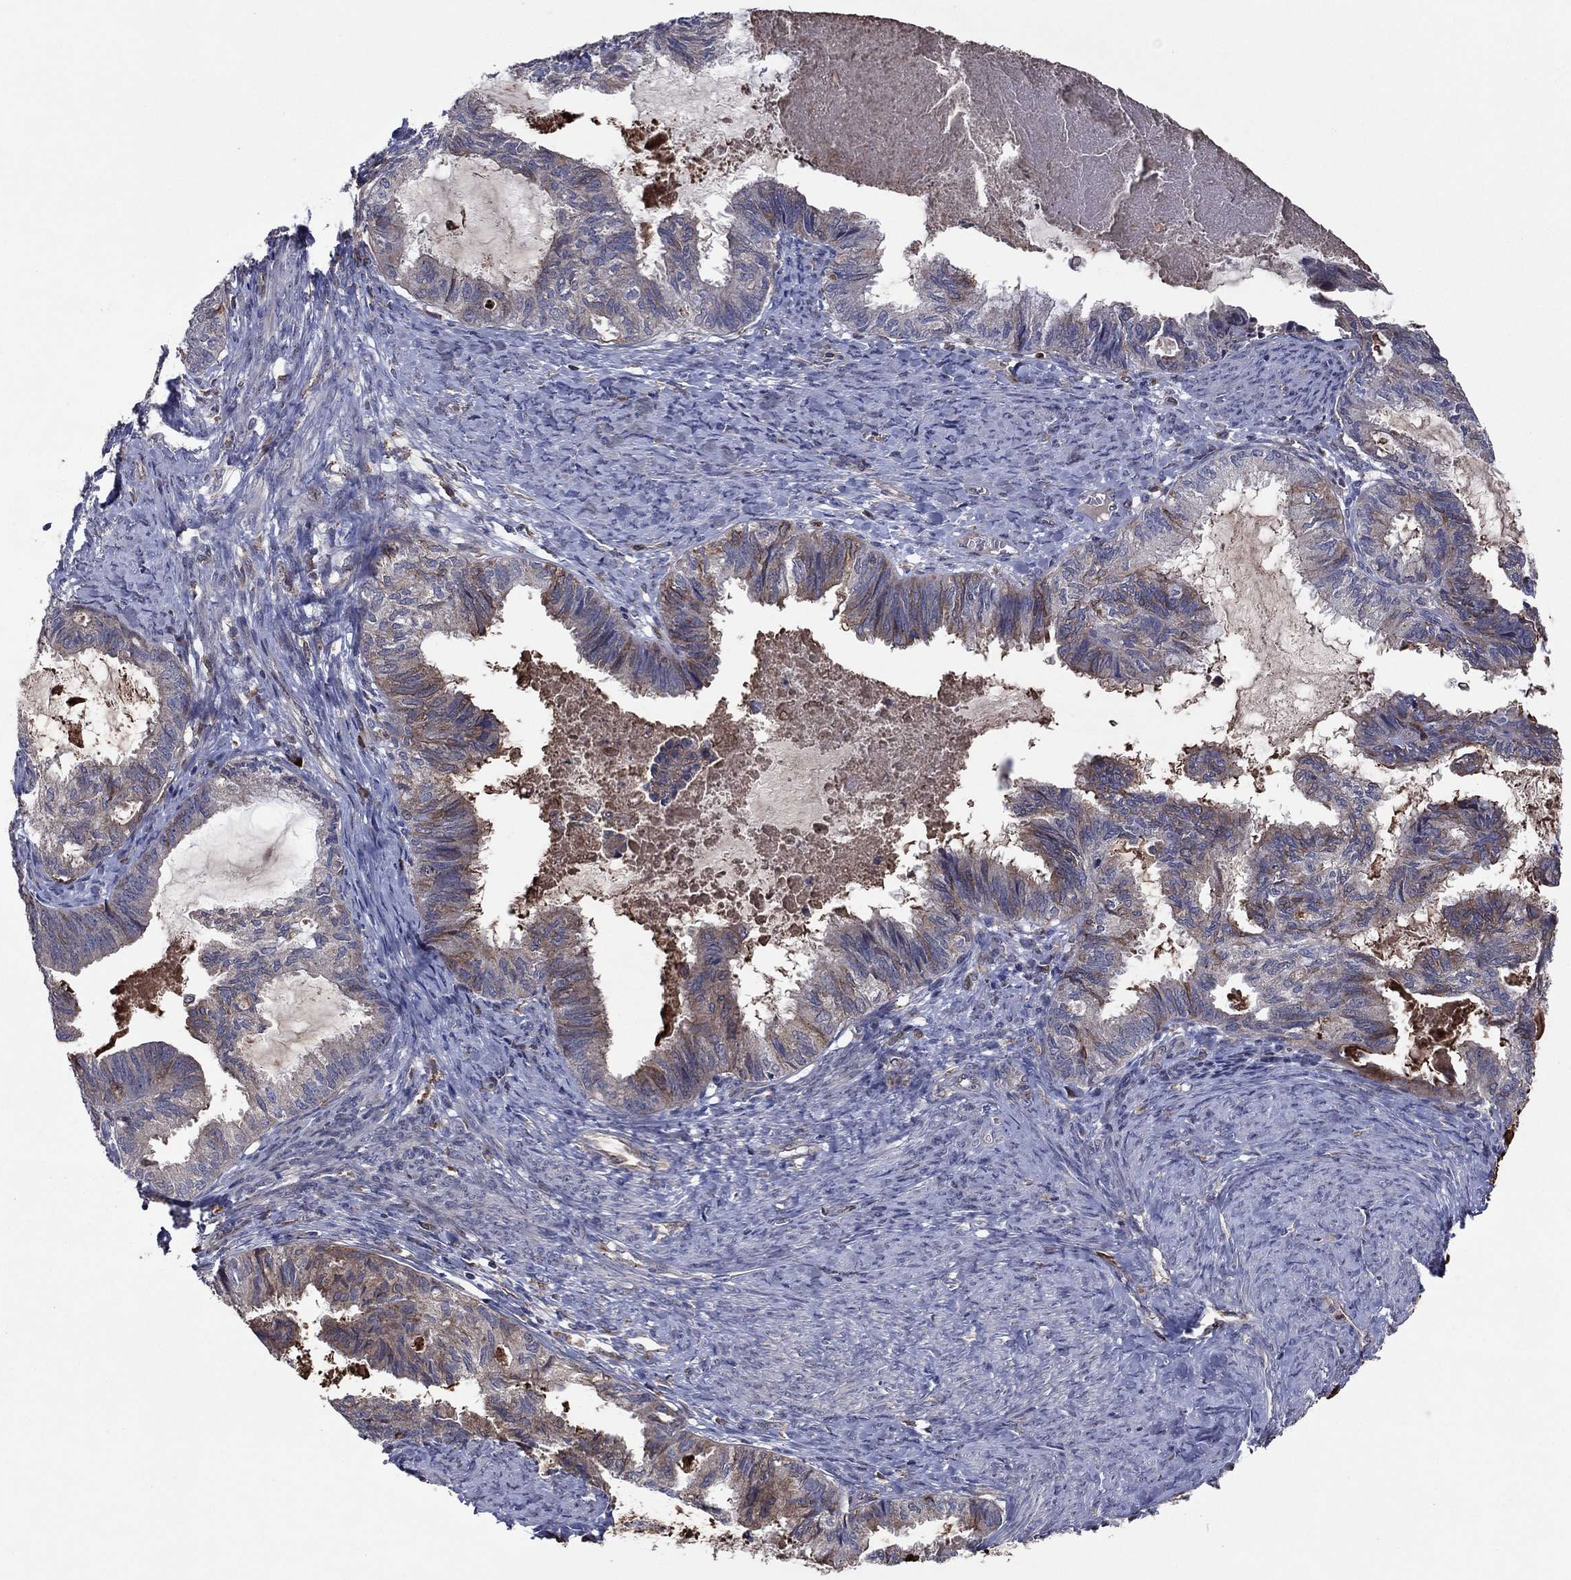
{"staining": {"intensity": "moderate", "quantity": "<25%", "location": "cytoplasmic/membranous"}, "tissue": "endometrial cancer", "cell_type": "Tumor cells", "image_type": "cancer", "snomed": [{"axis": "morphology", "description": "Adenocarcinoma, NOS"}, {"axis": "topography", "description": "Endometrium"}], "caption": "About <25% of tumor cells in human adenocarcinoma (endometrial) demonstrate moderate cytoplasmic/membranous protein expression as visualized by brown immunohistochemical staining.", "gene": "MEA1", "patient": {"sex": "female", "age": 86}}